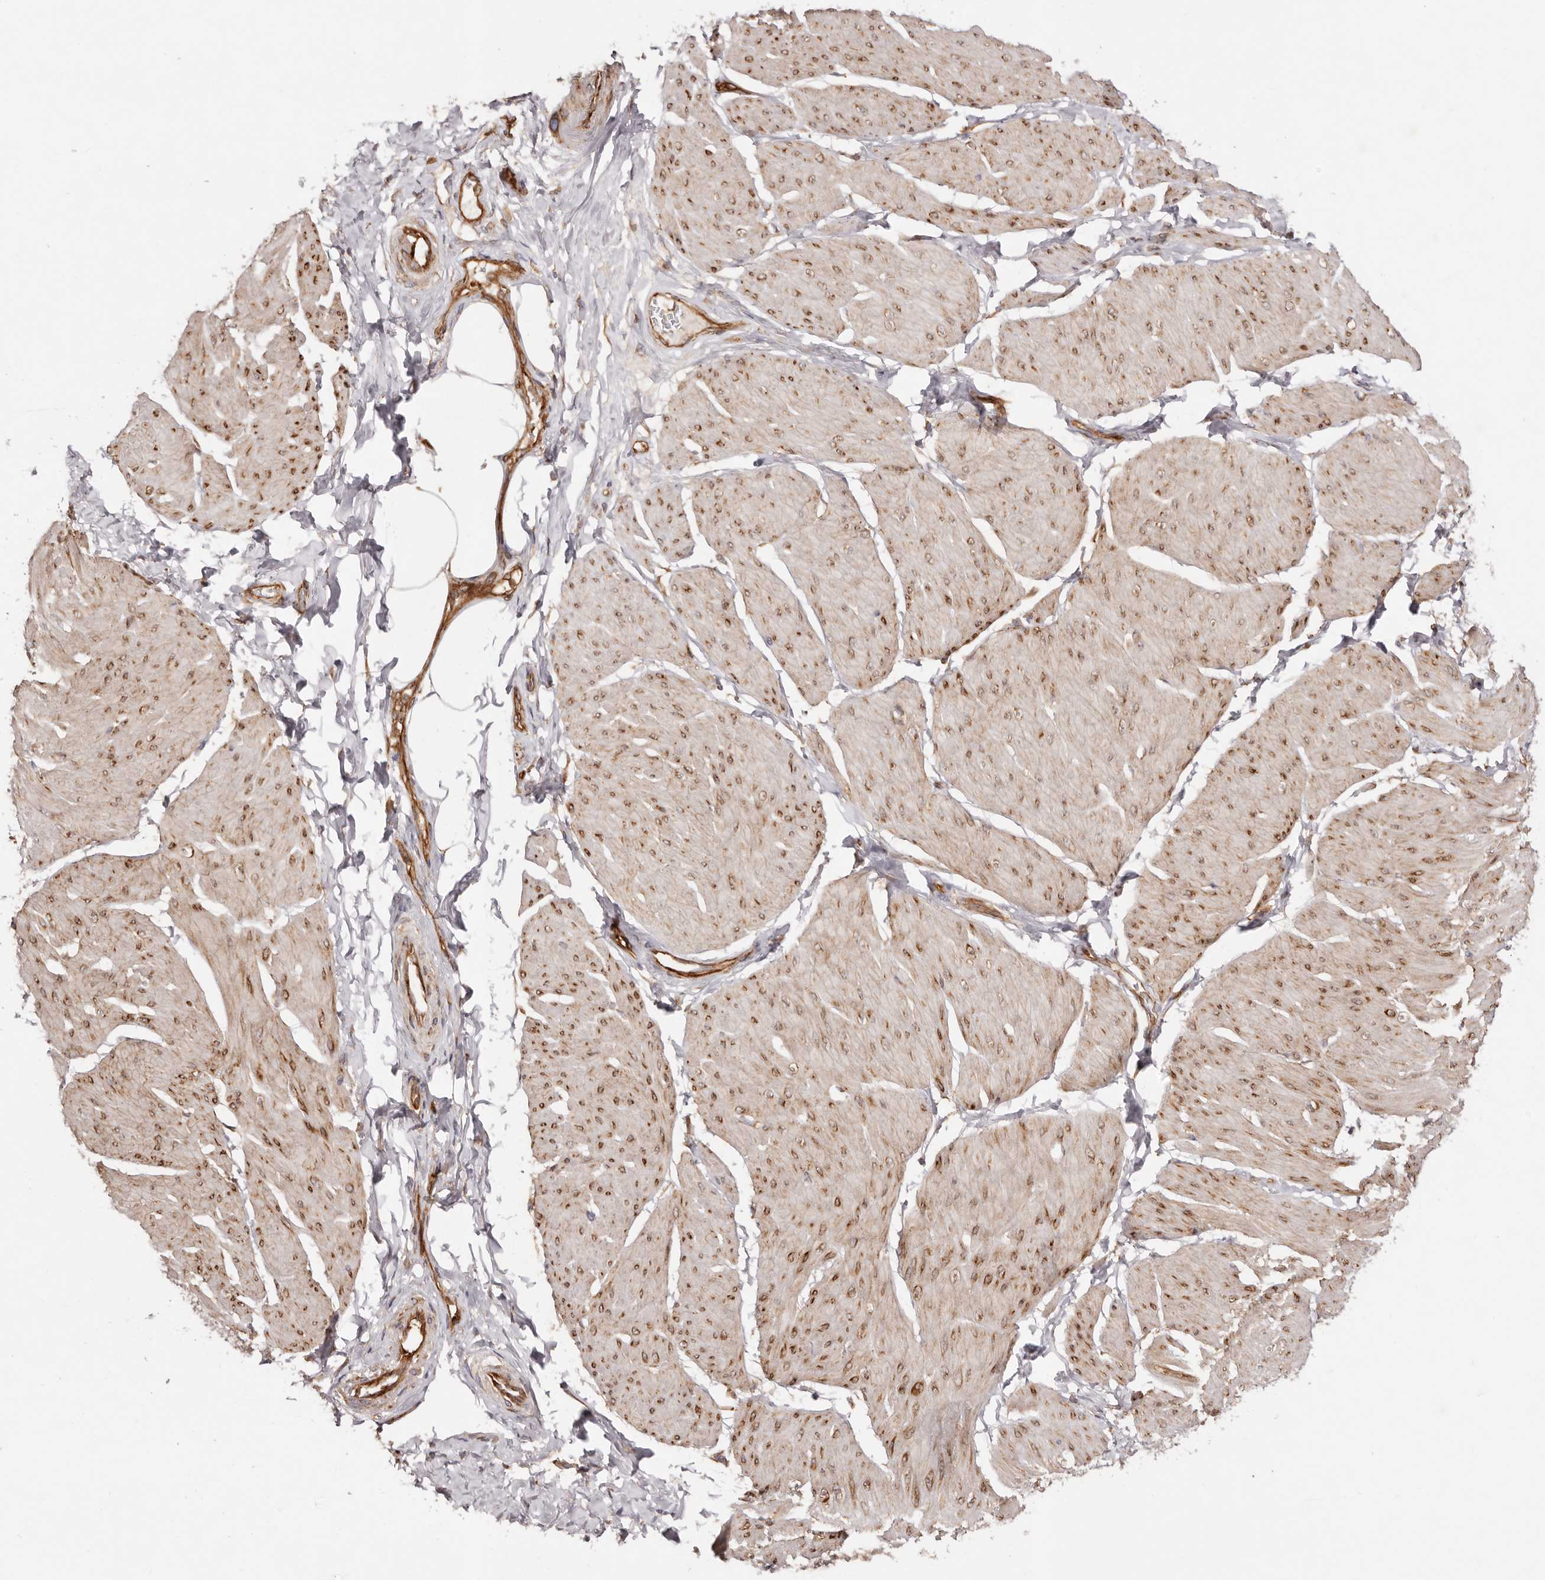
{"staining": {"intensity": "moderate", "quantity": "<25%", "location": "cytoplasmic/membranous"}, "tissue": "smooth muscle", "cell_type": "Smooth muscle cells", "image_type": "normal", "snomed": [{"axis": "morphology", "description": "Urothelial carcinoma, High grade"}, {"axis": "topography", "description": "Urinary bladder"}], "caption": "Moderate cytoplasmic/membranous positivity is seen in approximately <25% of smooth muscle cells in normal smooth muscle.", "gene": "RPS6", "patient": {"sex": "male", "age": 46}}